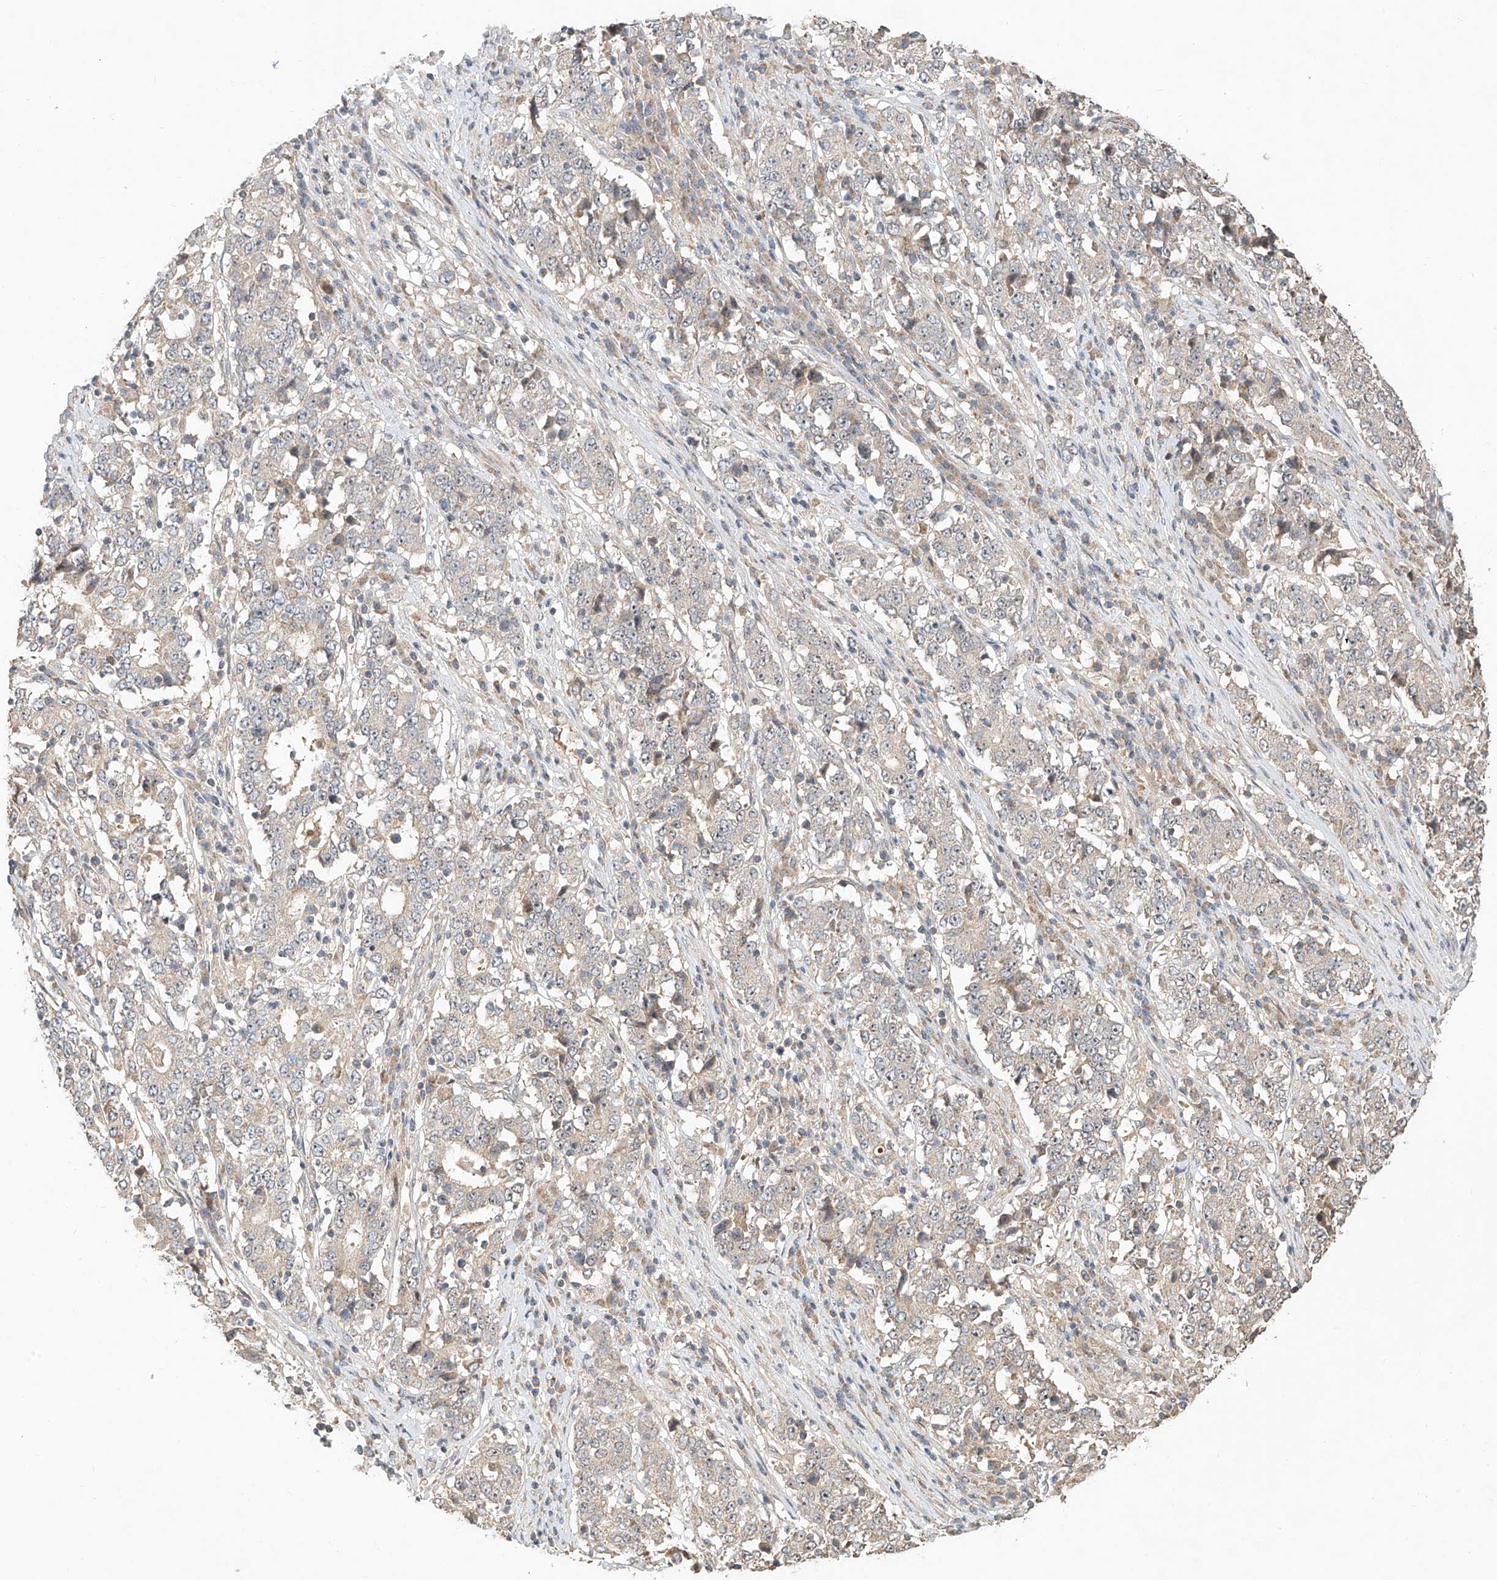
{"staining": {"intensity": "negative", "quantity": "none", "location": "none"}, "tissue": "stomach cancer", "cell_type": "Tumor cells", "image_type": "cancer", "snomed": [{"axis": "morphology", "description": "Adenocarcinoma, NOS"}, {"axis": "topography", "description": "Stomach"}], "caption": "A micrograph of stomach cancer (adenocarcinoma) stained for a protein exhibits no brown staining in tumor cells. The staining is performed using DAB brown chromogen with nuclei counter-stained in using hematoxylin.", "gene": "TMEM61", "patient": {"sex": "male", "age": 59}}